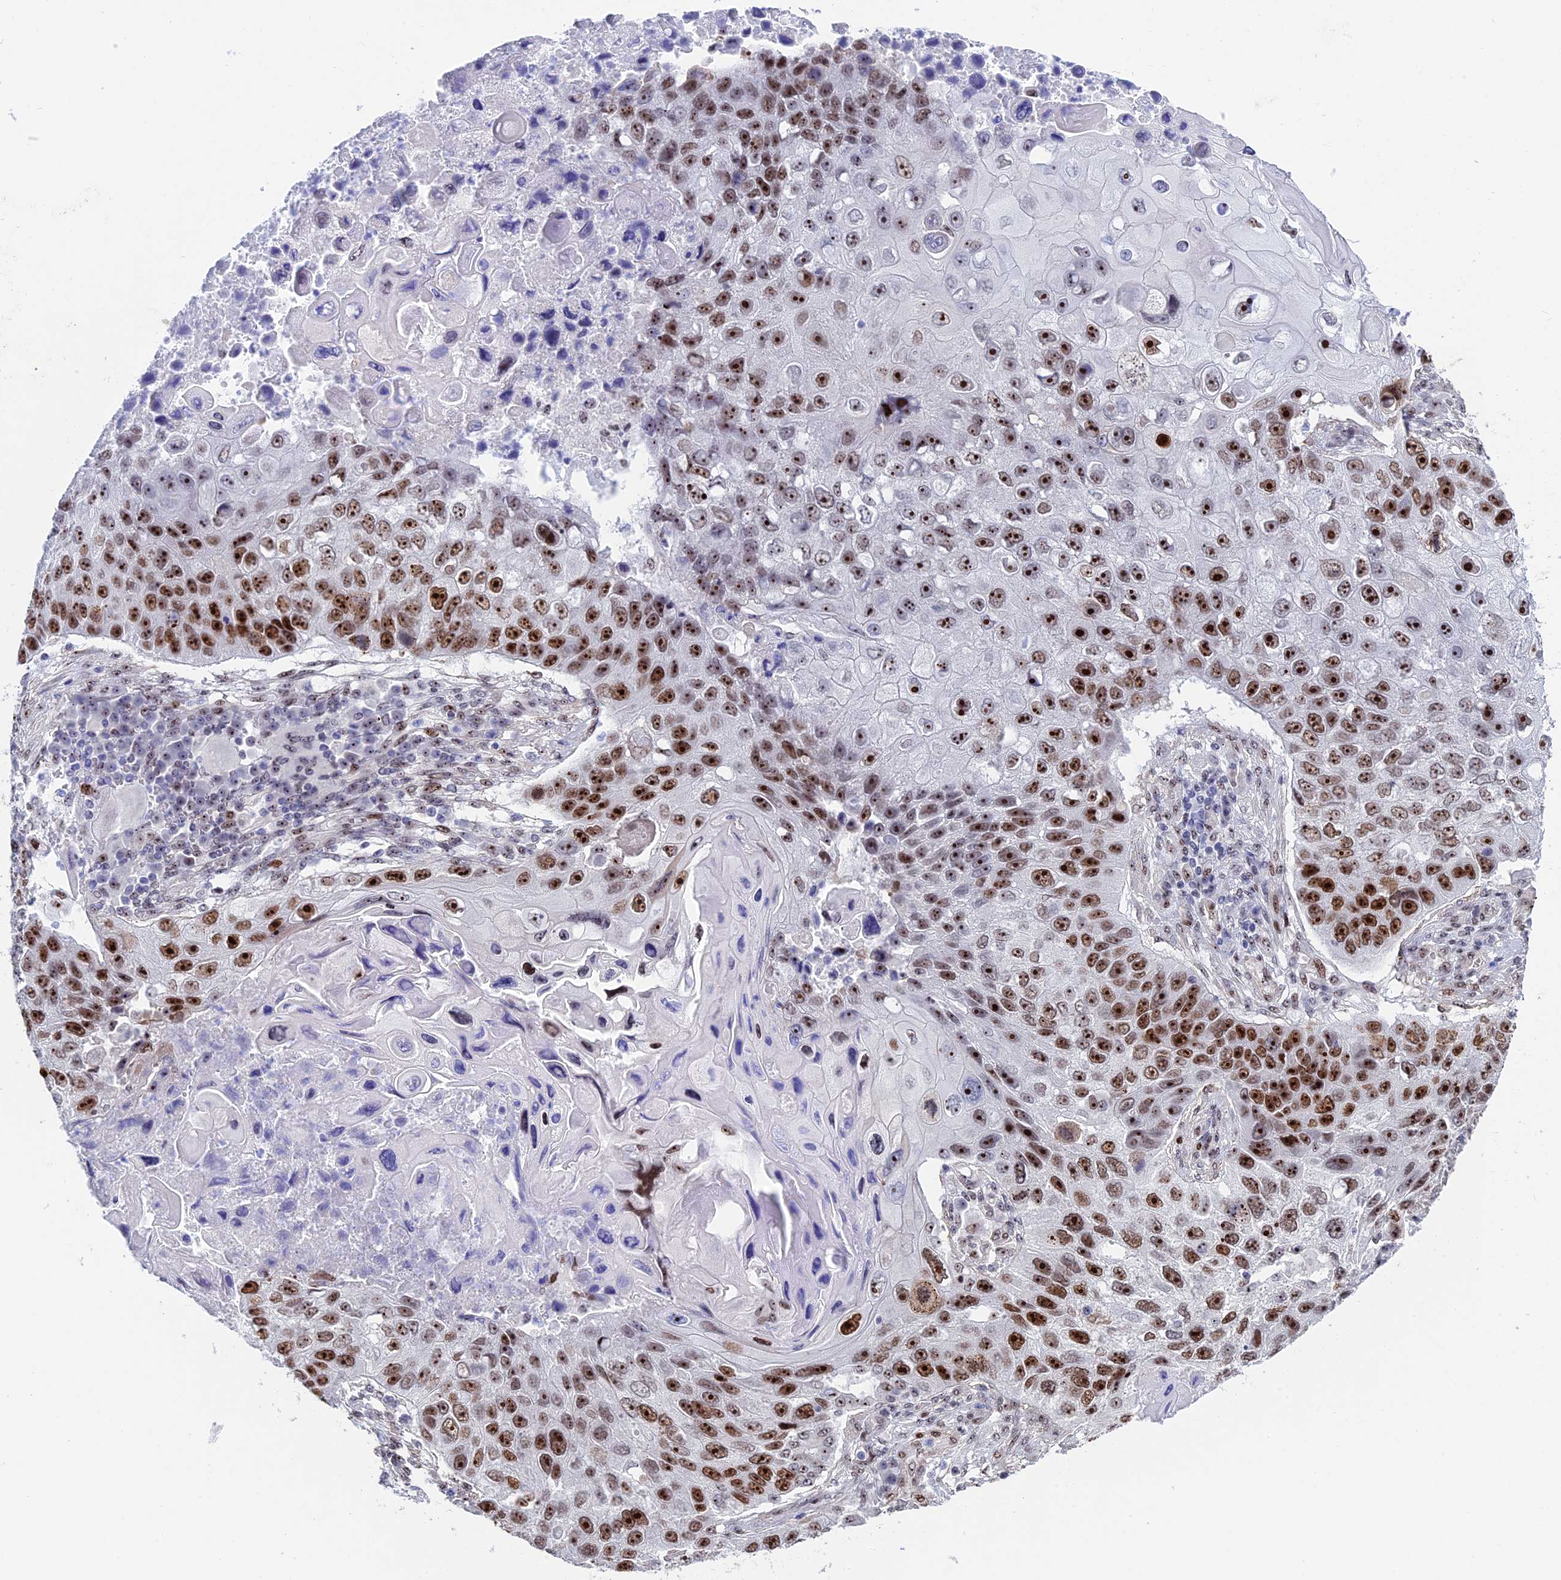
{"staining": {"intensity": "strong", "quantity": ">75%", "location": "nuclear"}, "tissue": "lung cancer", "cell_type": "Tumor cells", "image_type": "cancer", "snomed": [{"axis": "morphology", "description": "Squamous cell carcinoma, NOS"}, {"axis": "topography", "description": "Lung"}], "caption": "This micrograph exhibits immunohistochemistry (IHC) staining of lung squamous cell carcinoma, with high strong nuclear staining in about >75% of tumor cells.", "gene": "CCDC86", "patient": {"sex": "male", "age": 61}}